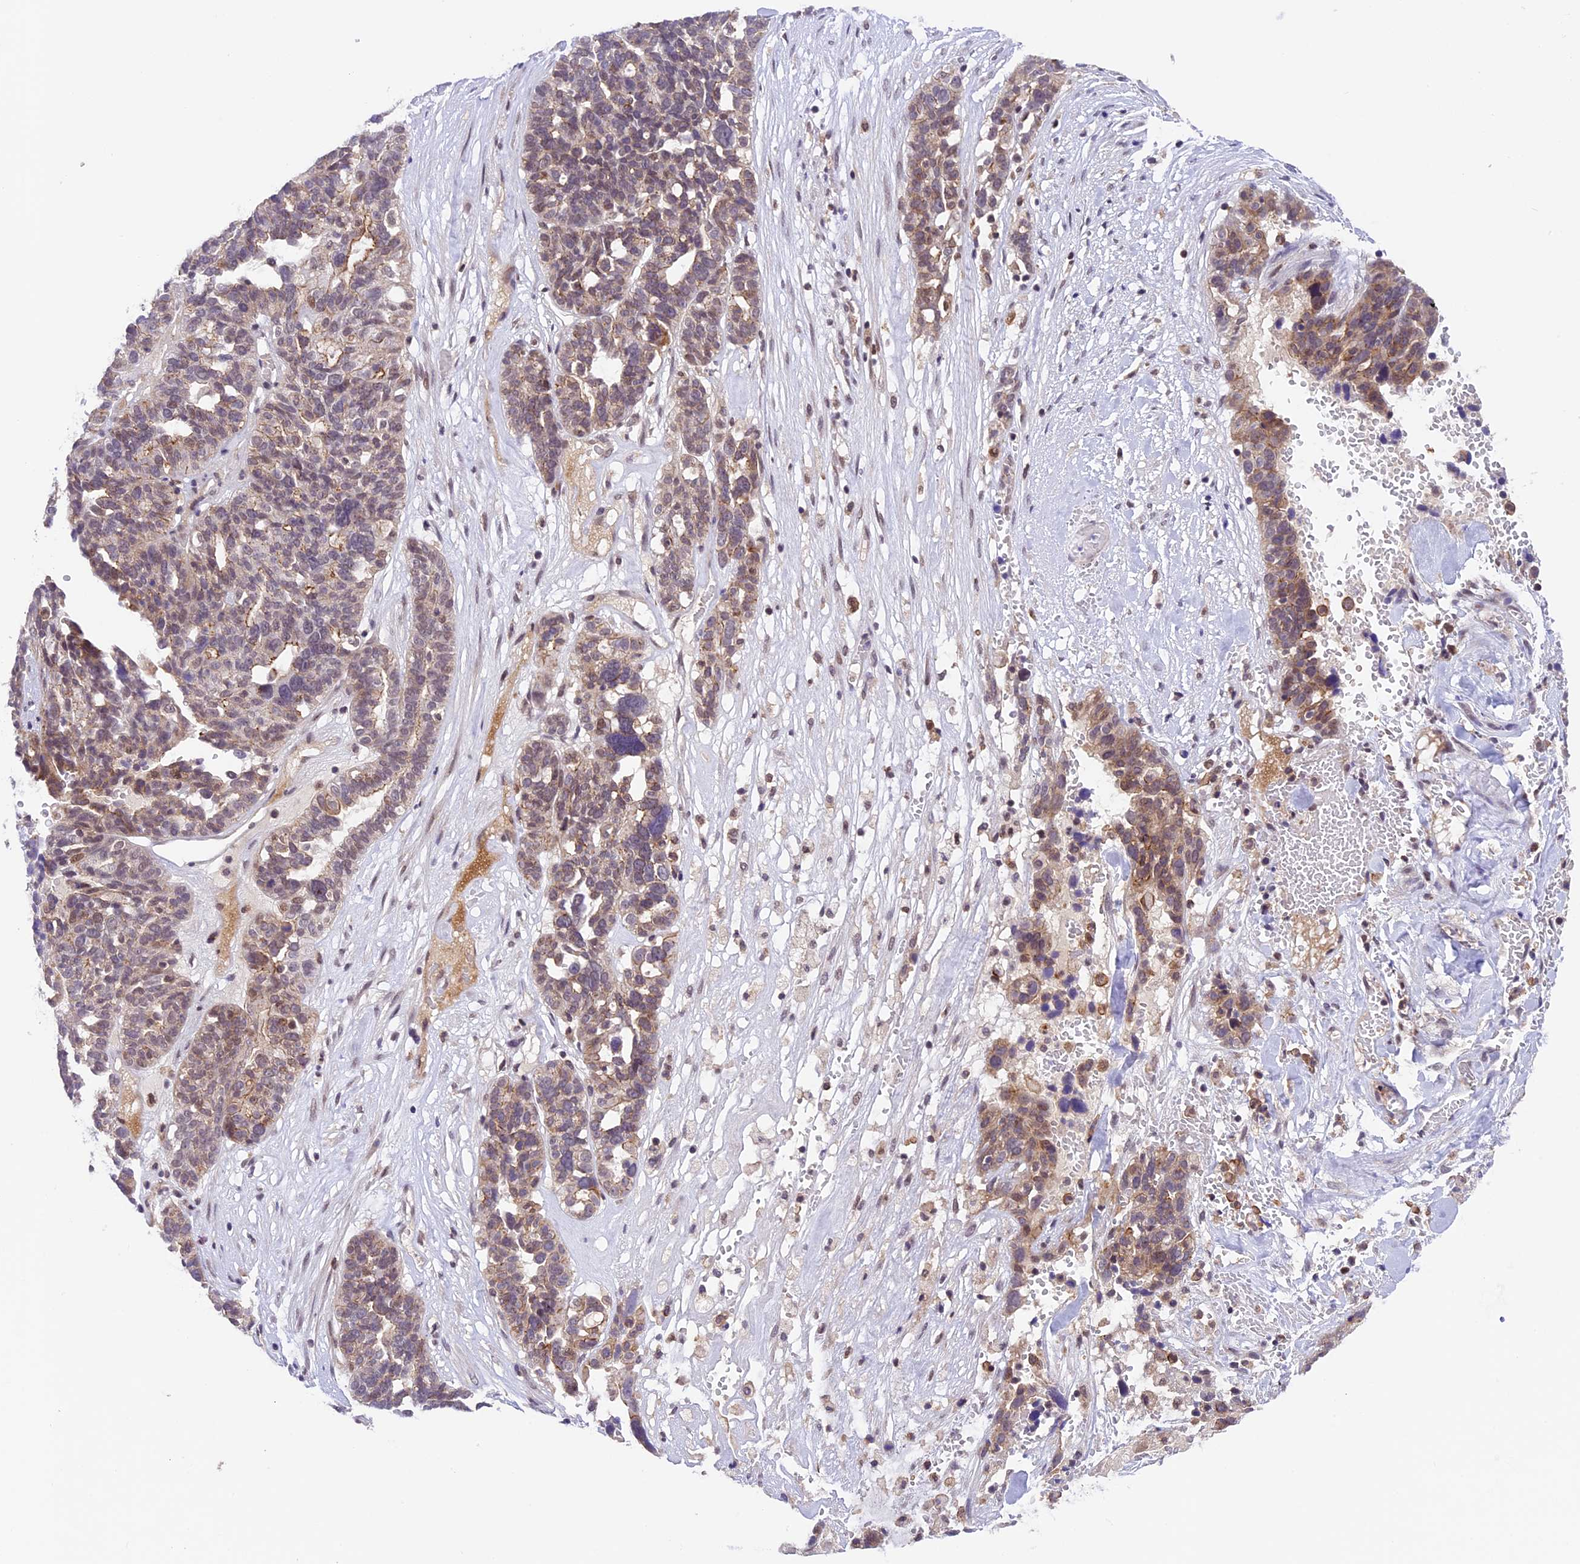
{"staining": {"intensity": "moderate", "quantity": "<25%", "location": "nuclear"}, "tissue": "ovarian cancer", "cell_type": "Tumor cells", "image_type": "cancer", "snomed": [{"axis": "morphology", "description": "Cystadenocarcinoma, serous, NOS"}, {"axis": "topography", "description": "Ovary"}], "caption": "Immunohistochemistry (DAB (3,3'-diaminobenzidine)) staining of ovarian serous cystadenocarcinoma reveals moderate nuclear protein expression in approximately <25% of tumor cells.", "gene": "SHKBP1", "patient": {"sex": "female", "age": 59}}